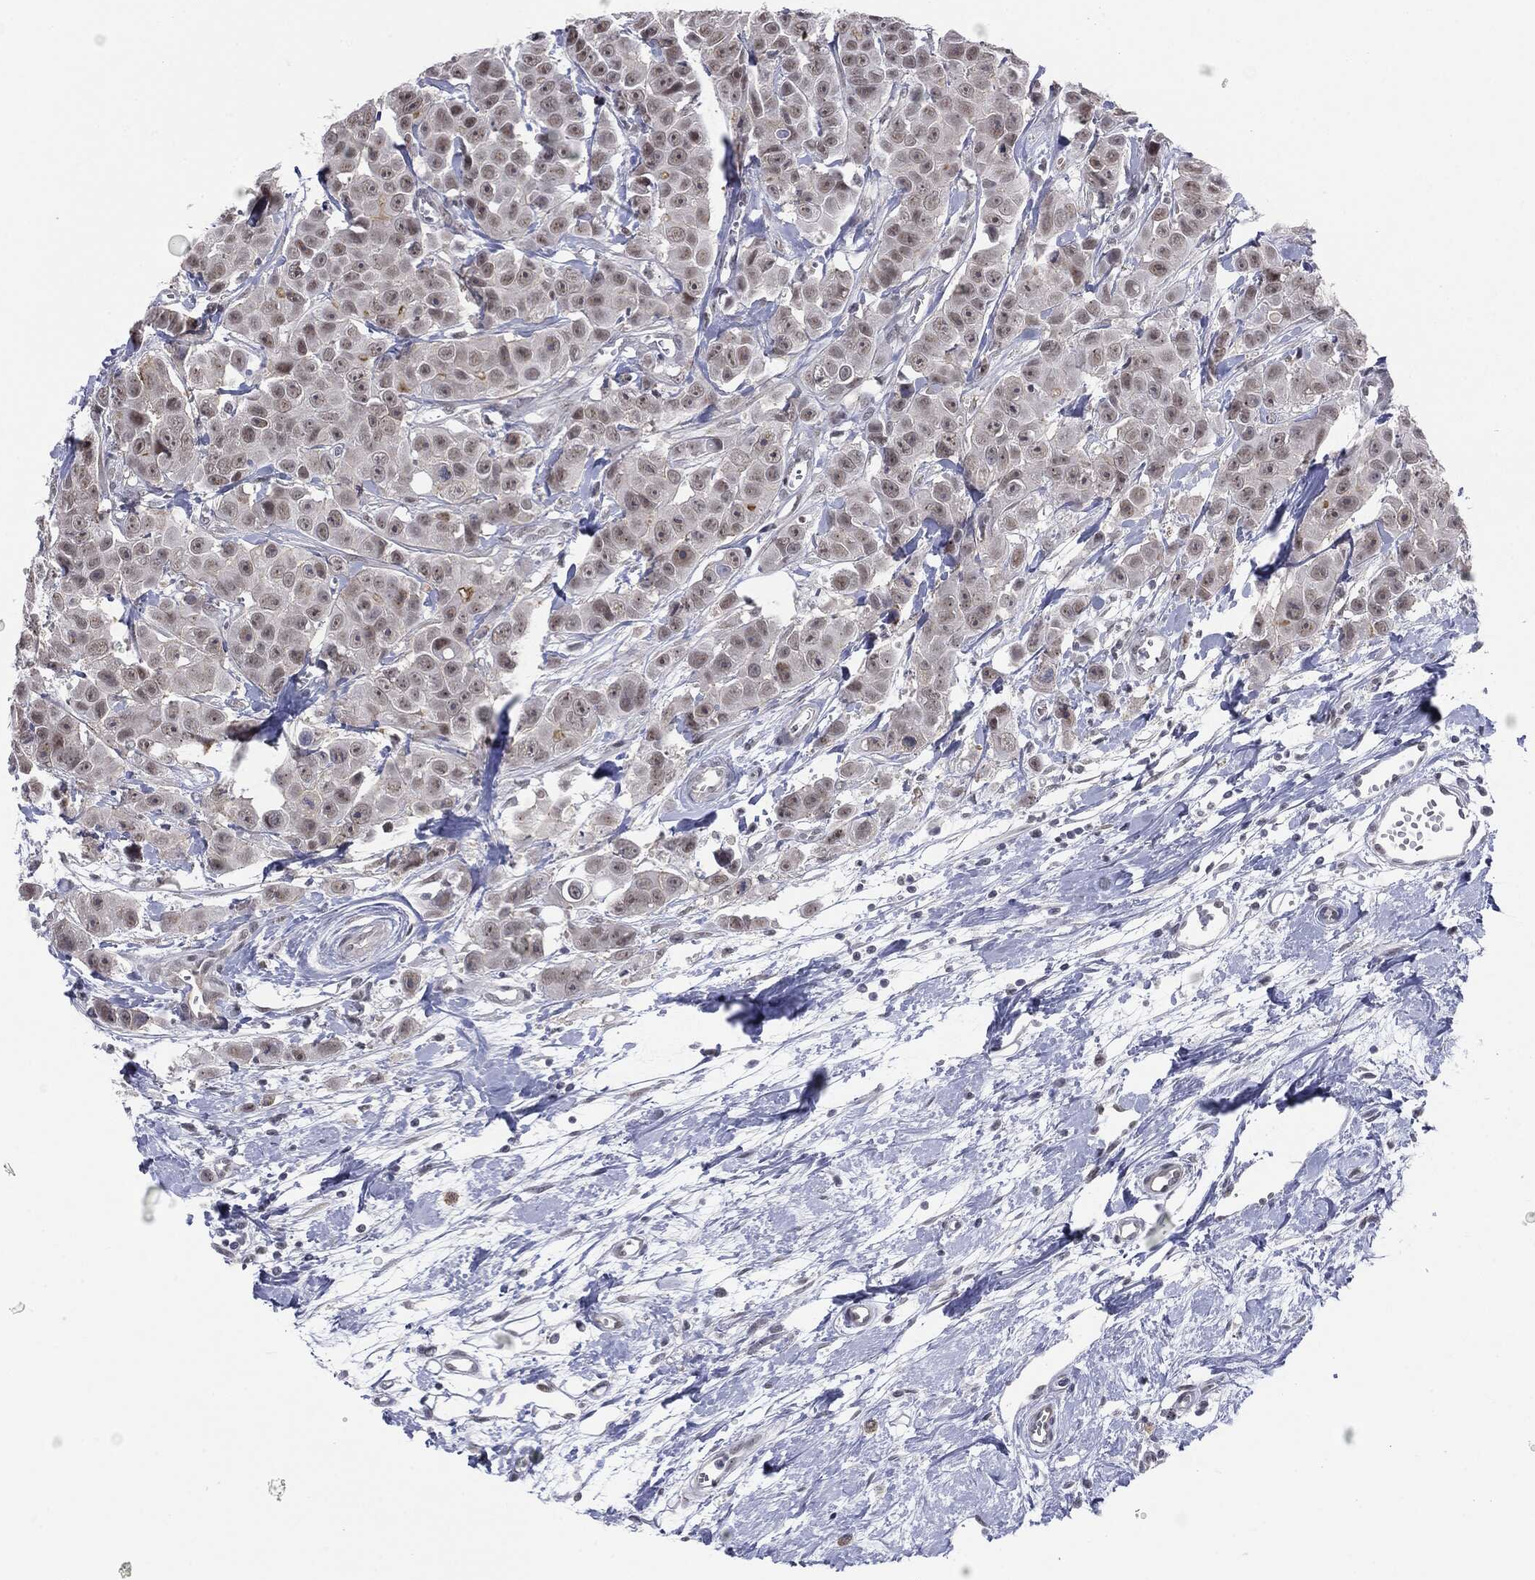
{"staining": {"intensity": "weak", "quantity": "<25%", "location": "nuclear"}, "tissue": "breast cancer", "cell_type": "Tumor cells", "image_type": "cancer", "snomed": [{"axis": "morphology", "description": "Duct carcinoma"}, {"axis": "topography", "description": "Breast"}], "caption": "Tumor cells are negative for protein expression in human breast infiltrating ductal carcinoma.", "gene": "SLC5A5", "patient": {"sex": "female", "age": 35}}